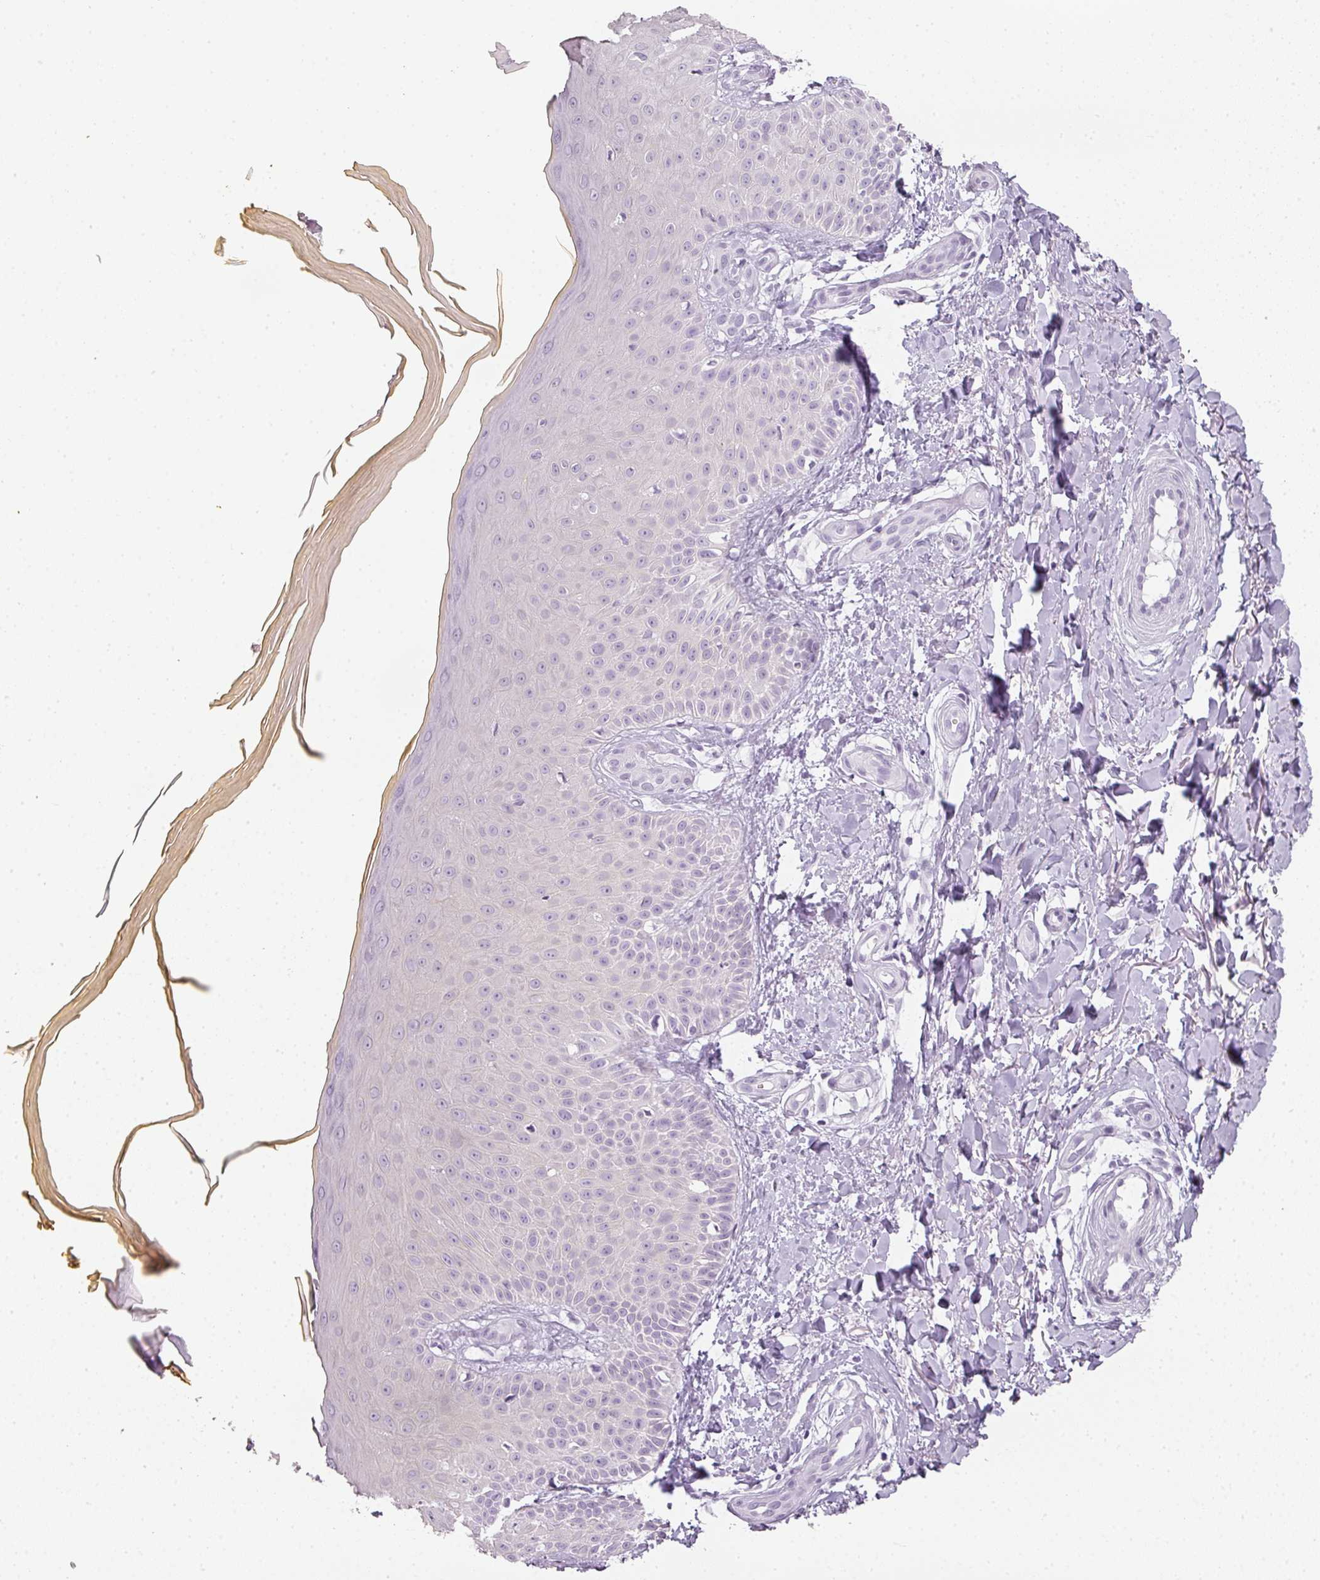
{"staining": {"intensity": "negative", "quantity": "none", "location": "none"}, "tissue": "skin", "cell_type": "Fibroblasts", "image_type": "normal", "snomed": [{"axis": "morphology", "description": "Normal tissue, NOS"}, {"axis": "topography", "description": "Skin"}], "caption": "Immunohistochemistry photomicrograph of unremarkable human skin stained for a protein (brown), which displays no expression in fibroblasts. (DAB (3,3'-diaminobenzidine) immunohistochemistry (IHC) visualized using brightfield microscopy, high magnification).", "gene": "RBMY1A1", "patient": {"sex": "male", "age": 81}}